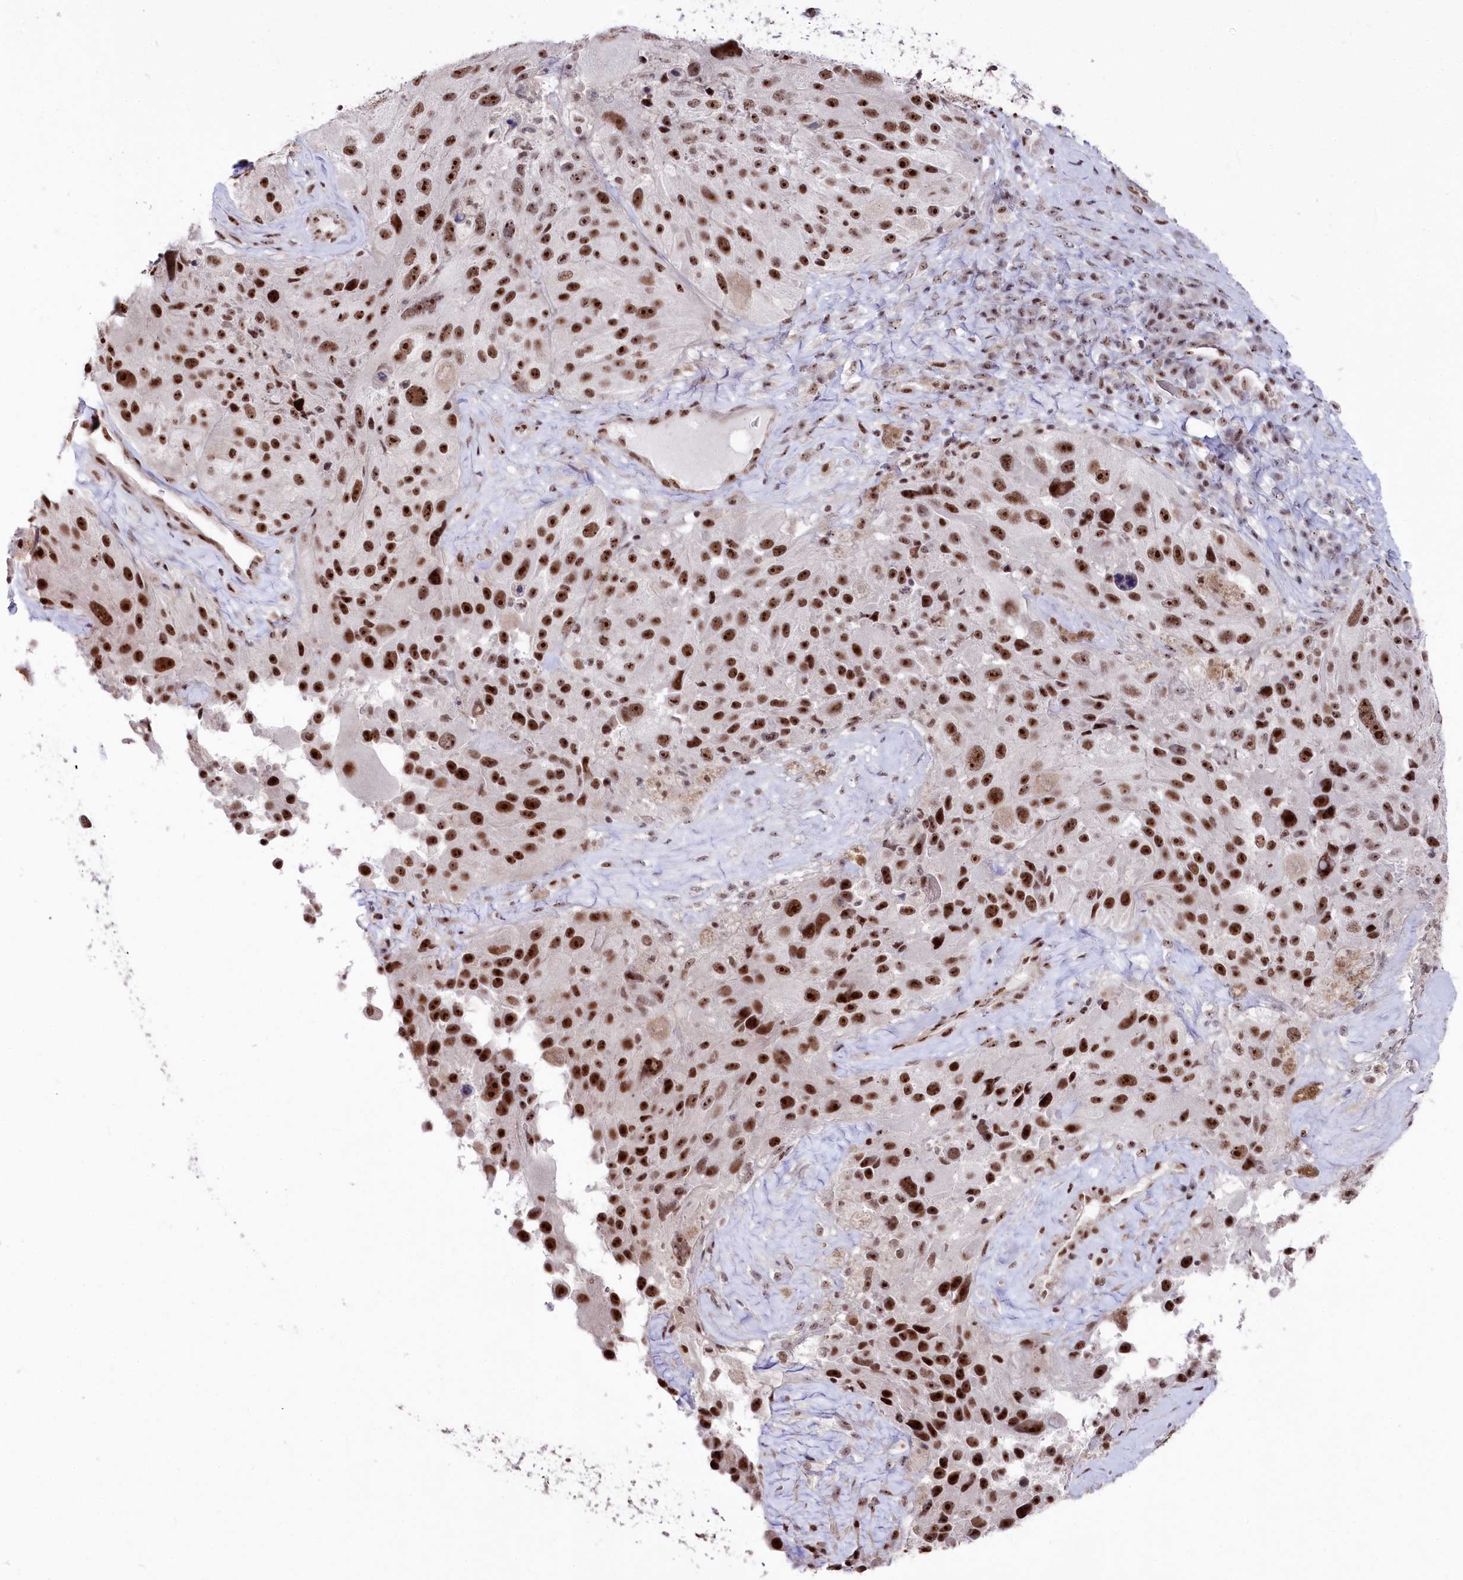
{"staining": {"intensity": "strong", "quantity": ">75%", "location": "nuclear"}, "tissue": "melanoma", "cell_type": "Tumor cells", "image_type": "cancer", "snomed": [{"axis": "morphology", "description": "Malignant melanoma, Metastatic site"}, {"axis": "topography", "description": "Lymph node"}], "caption": "A brown stain labels strong nuclear staining of a protein in malignant melanoma (metastatic site) tumor cells.", "gene": "POLR2H", "patient": {"sex": "male", "age": 62}}